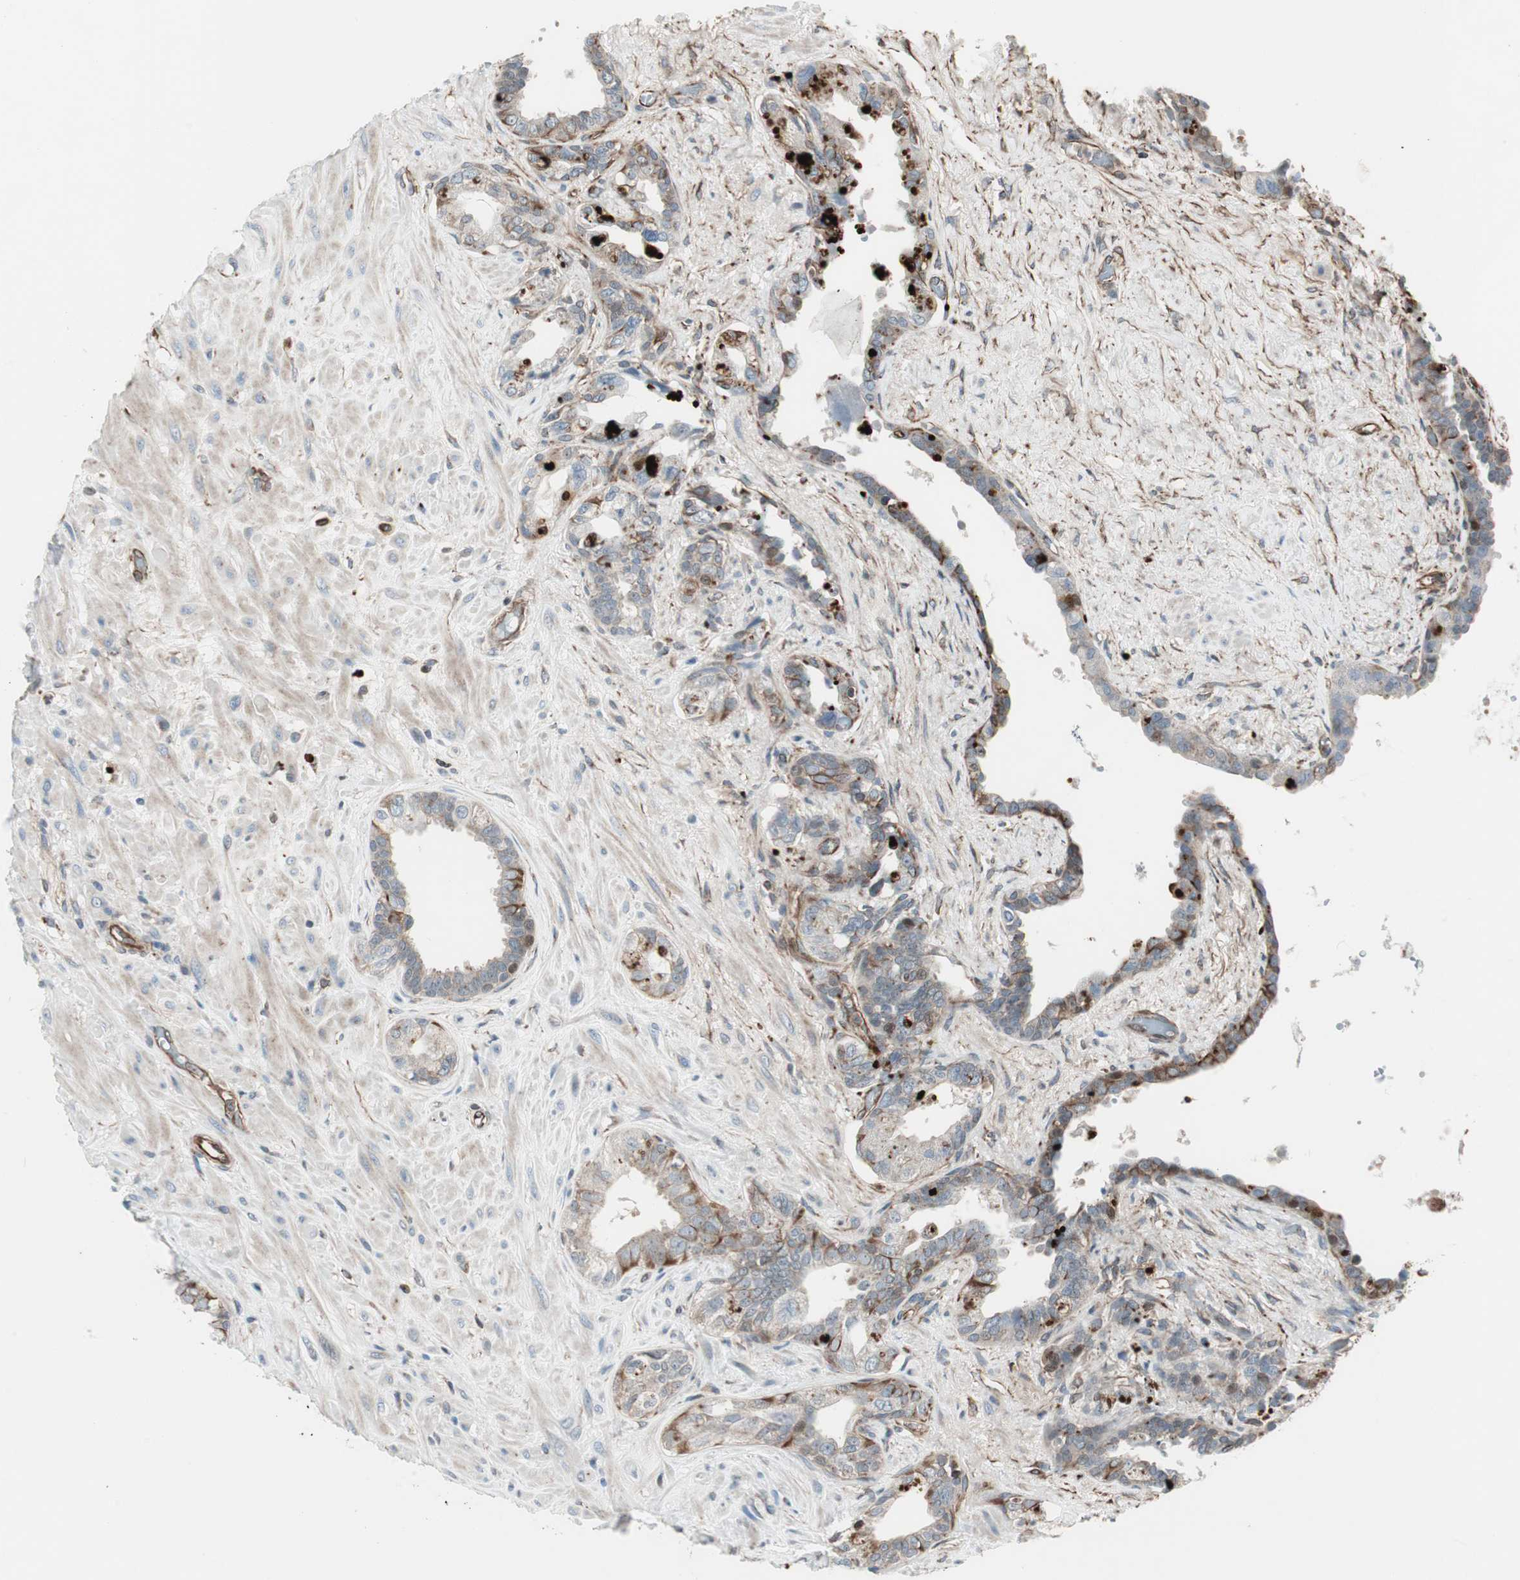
{"staining": {"intensity": "weak", "quantity": "25%-75%", "location": "cytoplasmic/membranous"}, "tissue": "seminal vesicle", "cell_type": "Glandular cells", "image_type": "normal", "snomed": [{"axis": "morphology", "description": "Normal tissue, NOS"}, {"axis": "topography", "description": "Seminal veicle"}], "caption": "Human seminal vesicle stained with a brown dye demonstrates weak cytoplasmic/membranous positive positivity in approximately 25%-75% of glandular cells.", "gene": "MAD2L2", "patient": {"sex": "male", "age": 61}}